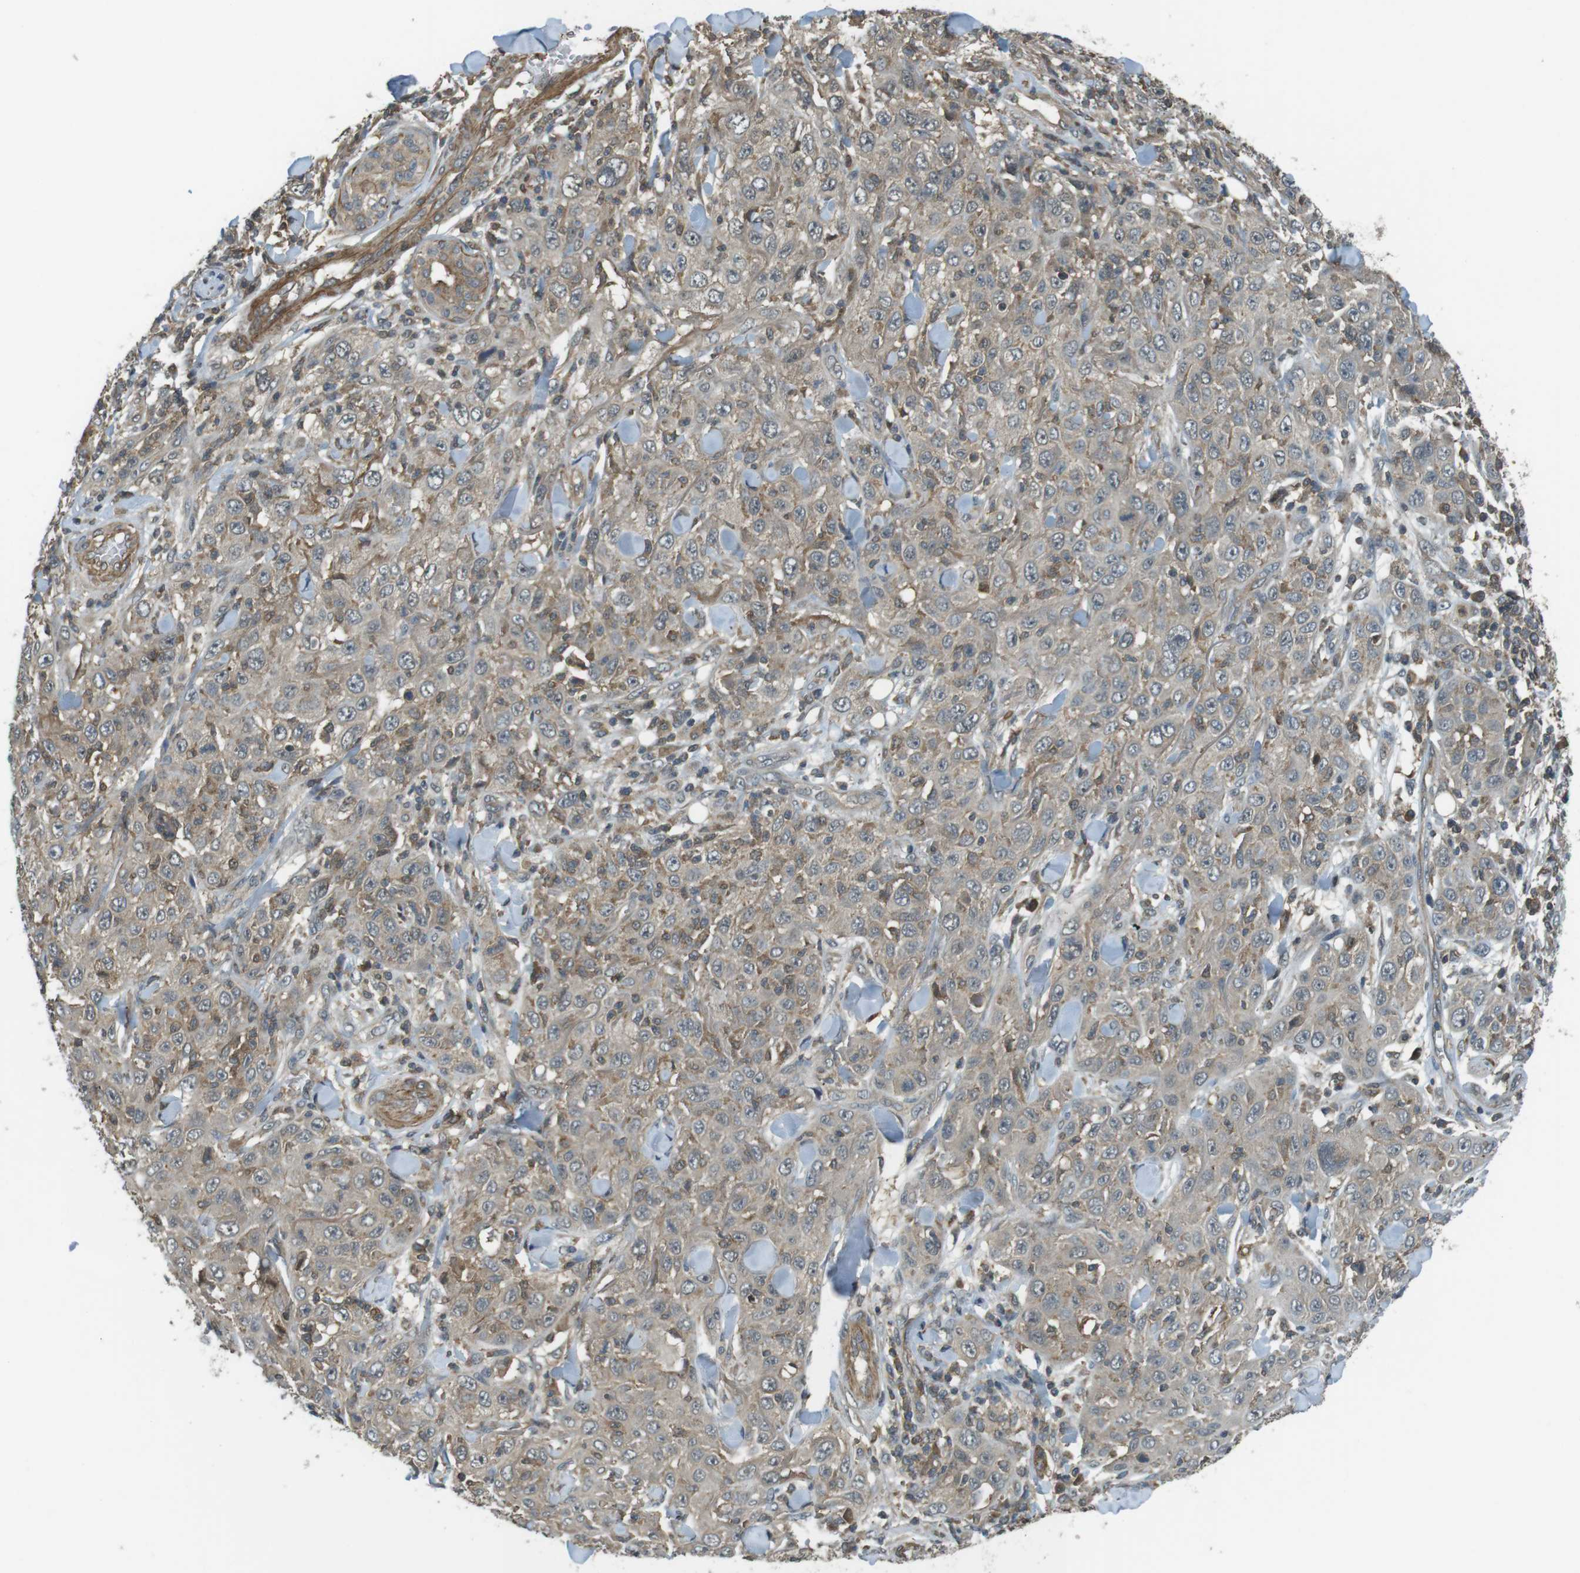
{"staining": {"intensity": "weak", "quantity": ">75%", "location": "cytoplasmic/membranous"}, "tissue": "skin cancer", "cell_type": "Tumor cells", "image_type": "cancer", "snomed": [{"axis": "morphology", "description": "Squamous cell carcinoma, NOS"}, {"axis": "topography", "description": "Skin"}], "caption": "Skin cancer stained with a brown dye displays weak cytoplasmic/membranous positive expression in about >75% of tumor cells.", "gene": "LRRC3B", "patient": {"sex": "female", "age": 88}}